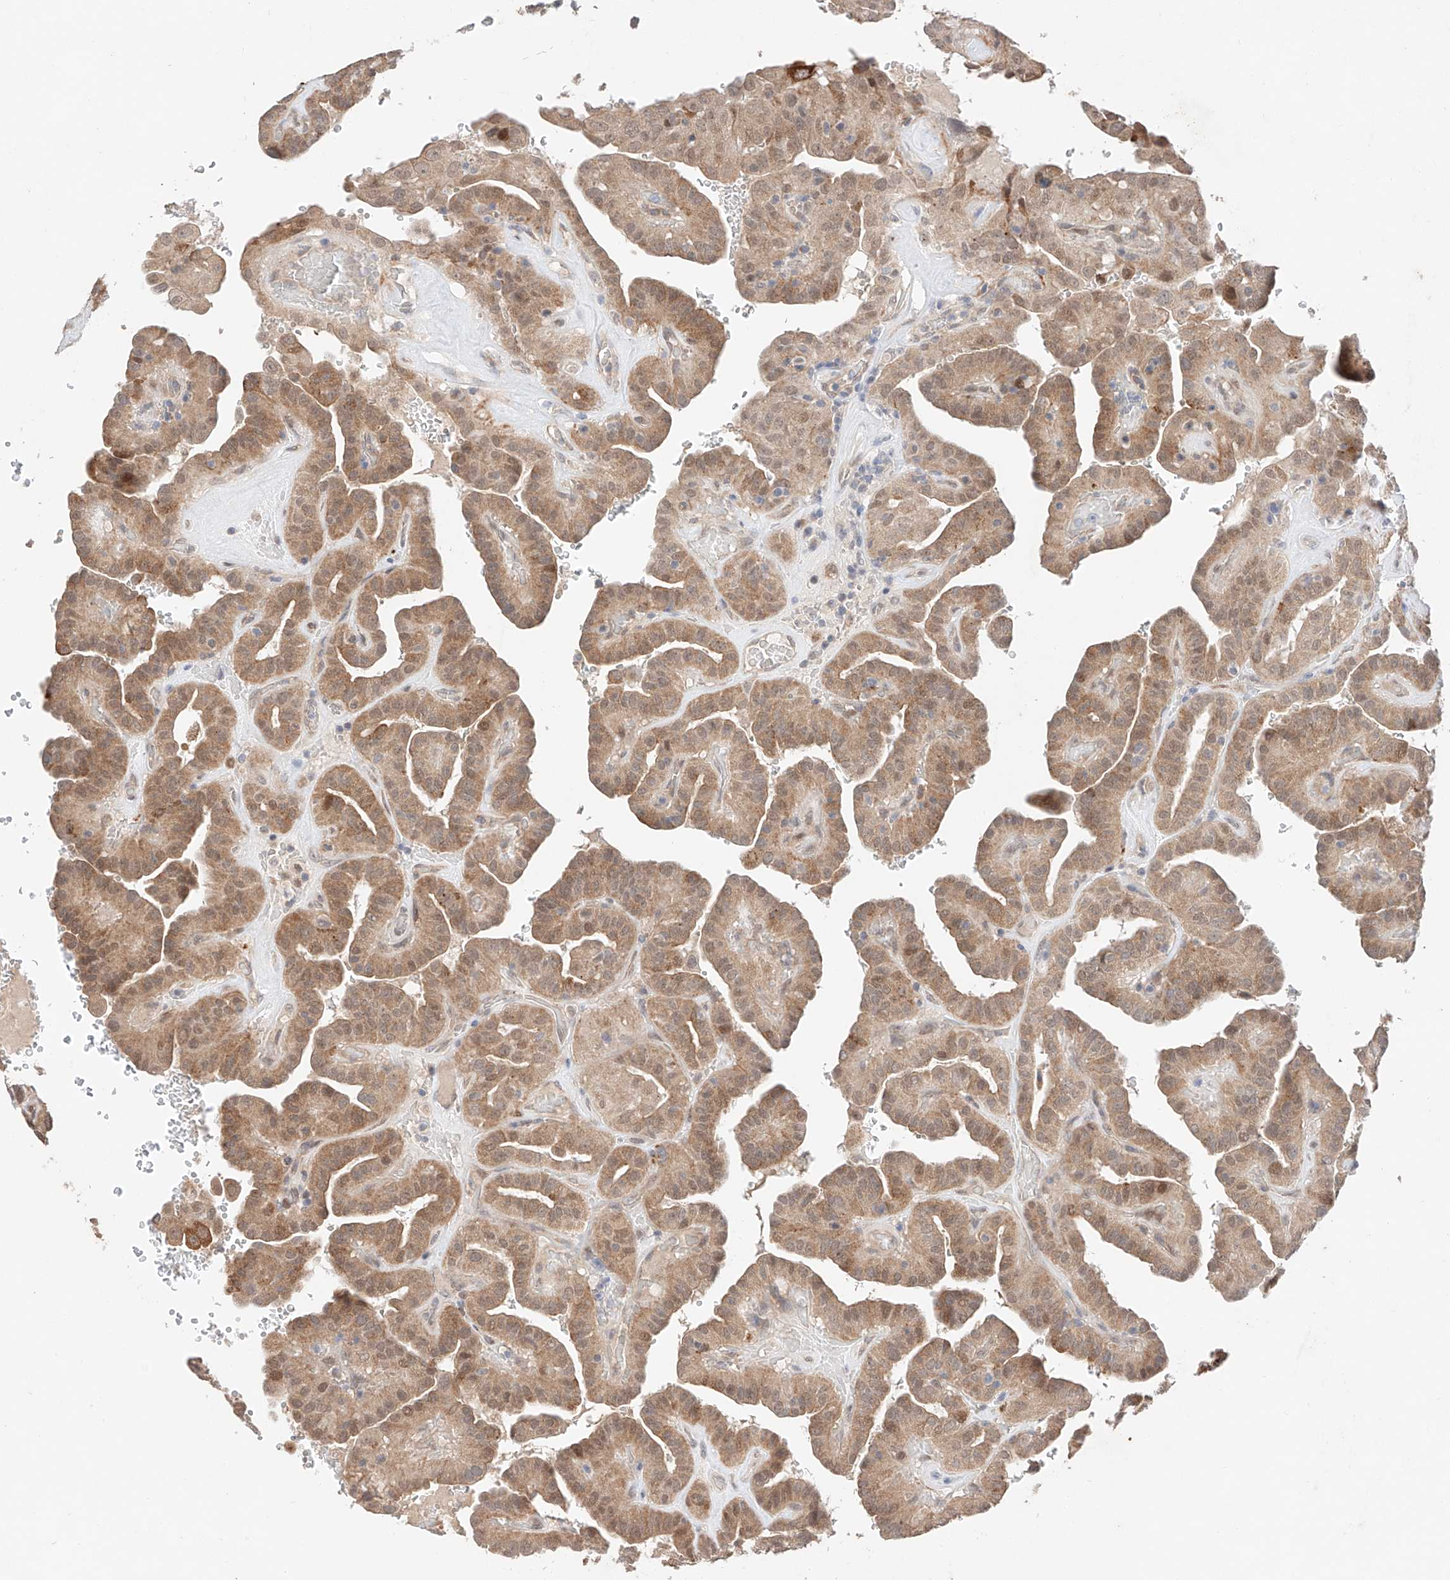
{"staining": {"intensity": "moderate", "quantity": ">75%", "location": "cytoplasmic/membranous,nuclear"}, "tissue": "thyroid cancer", "cell_type": "Tumor cells", "image_type": "cancer", "snomed": [{"axis": "morphology", "description": "Papillary adenocarcinoma, NOS"}, {"axis": "topography", "description": "Thyroid gland"}], "caption": "Tumor cells show medium levels of moderate cytoplasmic/membranous and nuclear positivity in about >75% of cells in human thyroid papillary adenocarcinoma.", "gene": "GCNT1", "patient": {"sex": "male", "age": 77}}